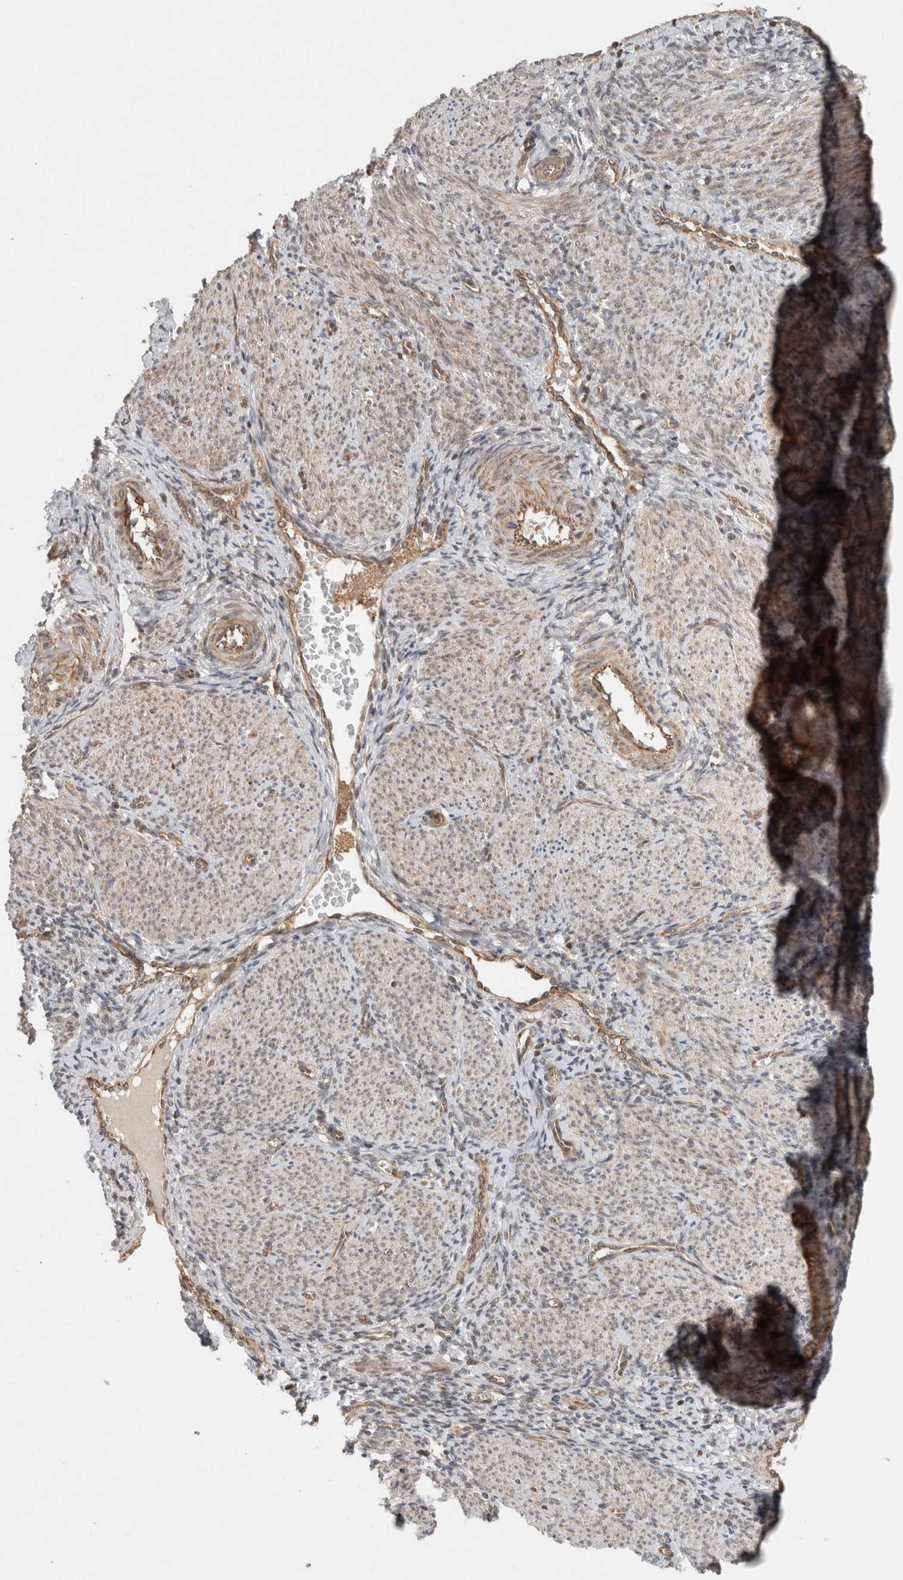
{"staining": {"intensity": "weak", "quantity": ">75%", "location": "nuclear"}, "tissue": "endometrium", "cell_type": "Cells in endometrial stroma", "image_type": "normal", "snomed": [{"axis": "morphology", "description": "Normal tissue, NOS"}, {"axis": "topography", "description": "Uterus"}, {"axis": "topography", "description": "Endometrium"}], "caption": "About >75% of cells in endometrial stroma in benign endometrium demonstrate weak nuclear protein expression as visualized by brown immunohistochemical staining.", "gene": "CAAP1", "patient": {"sex": "female", "age": 33}}